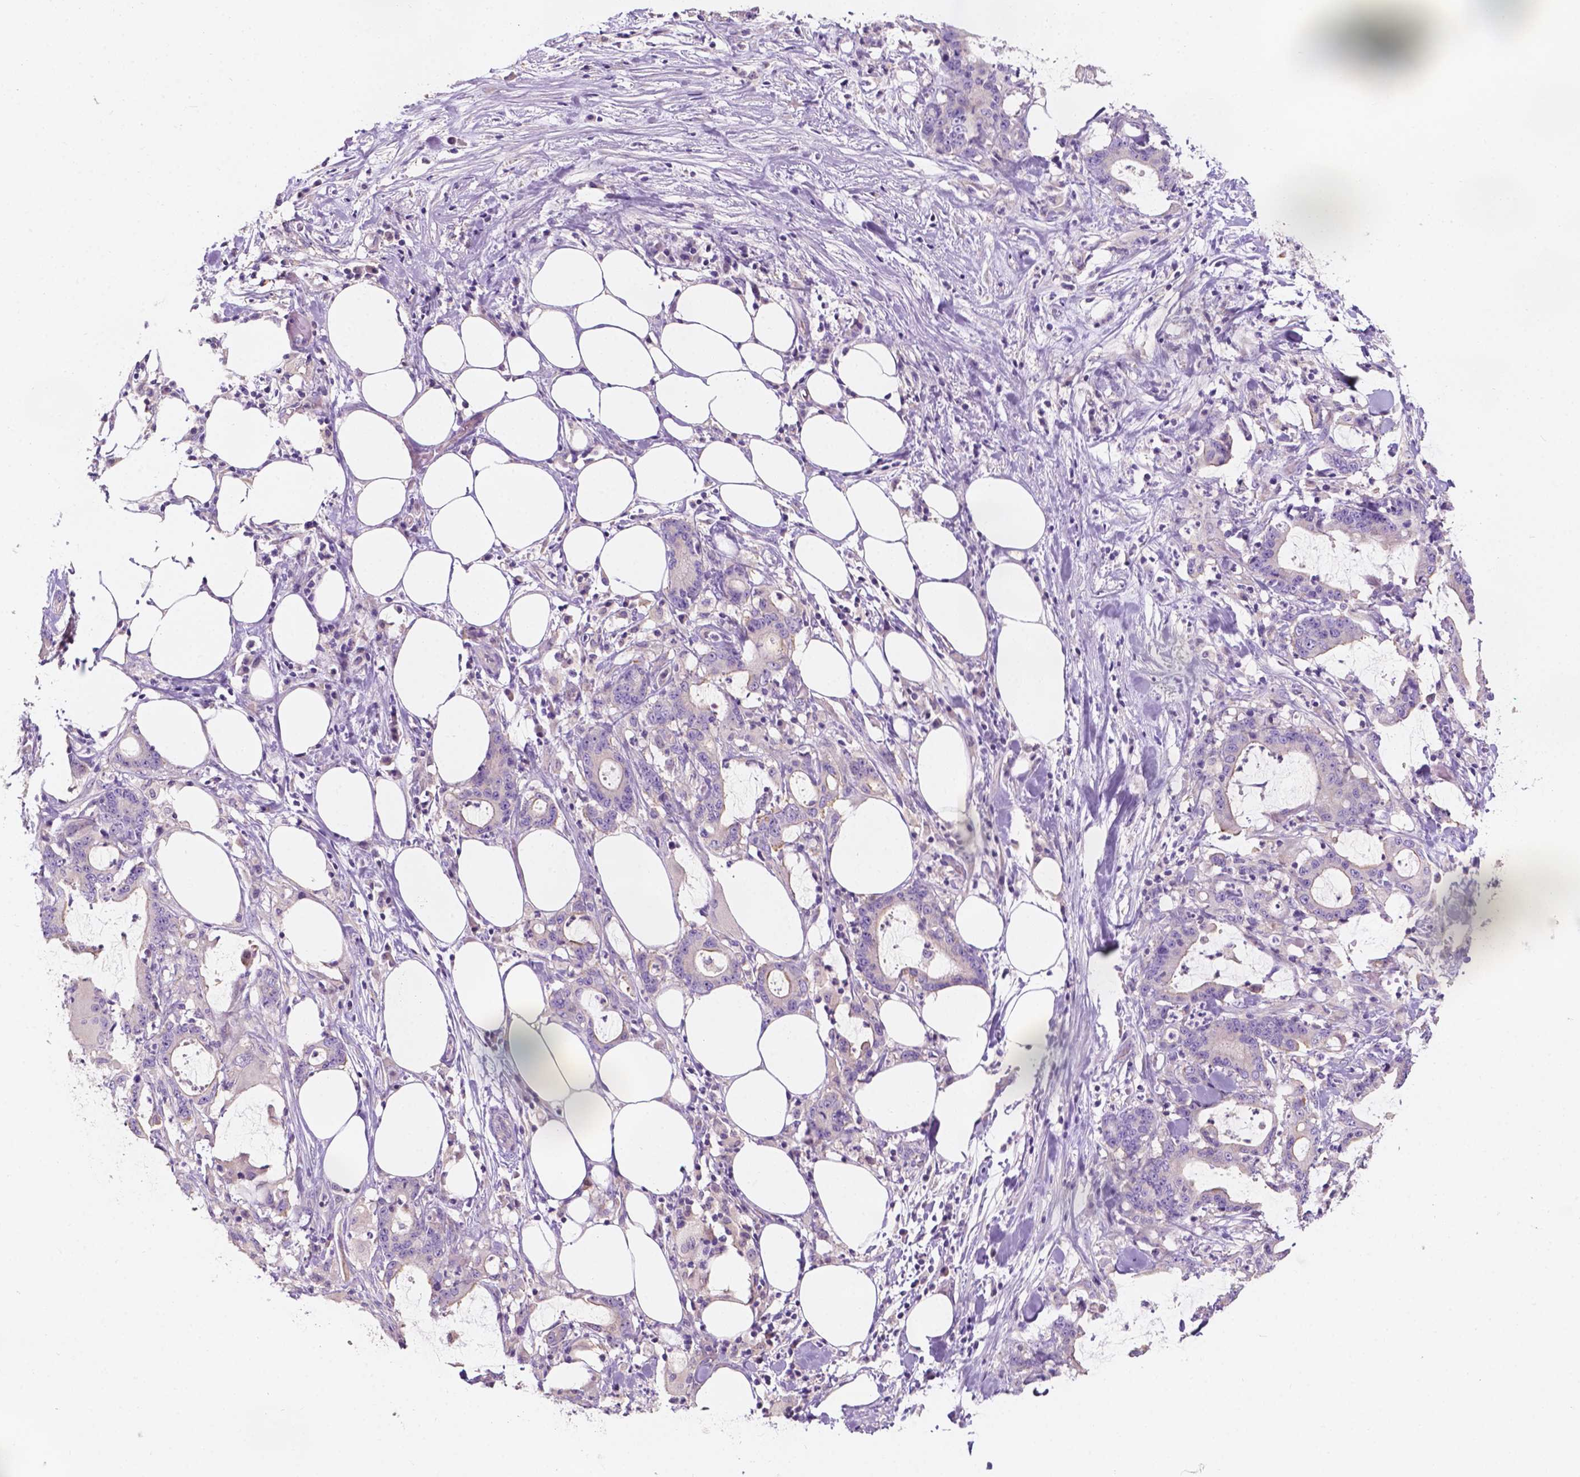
{"staining": {"intensity": "negative", "quantity": "none", "location": "none"}, "tissue": "stomach cancer", "cell_type": "Tumor cells", "image_type": "cancer", "snomed": [{"axis": "morphology", "description": "Adenocarcinoma, NOS"}, {"axis": "topography", "description": "Stomach, upper"}], "caption": "Tumor cells are negative for brown protein staining in adenocarcinoma (stomach).", "gene": "SIRT2", "patient": {"sex": "male", "age": 68}}